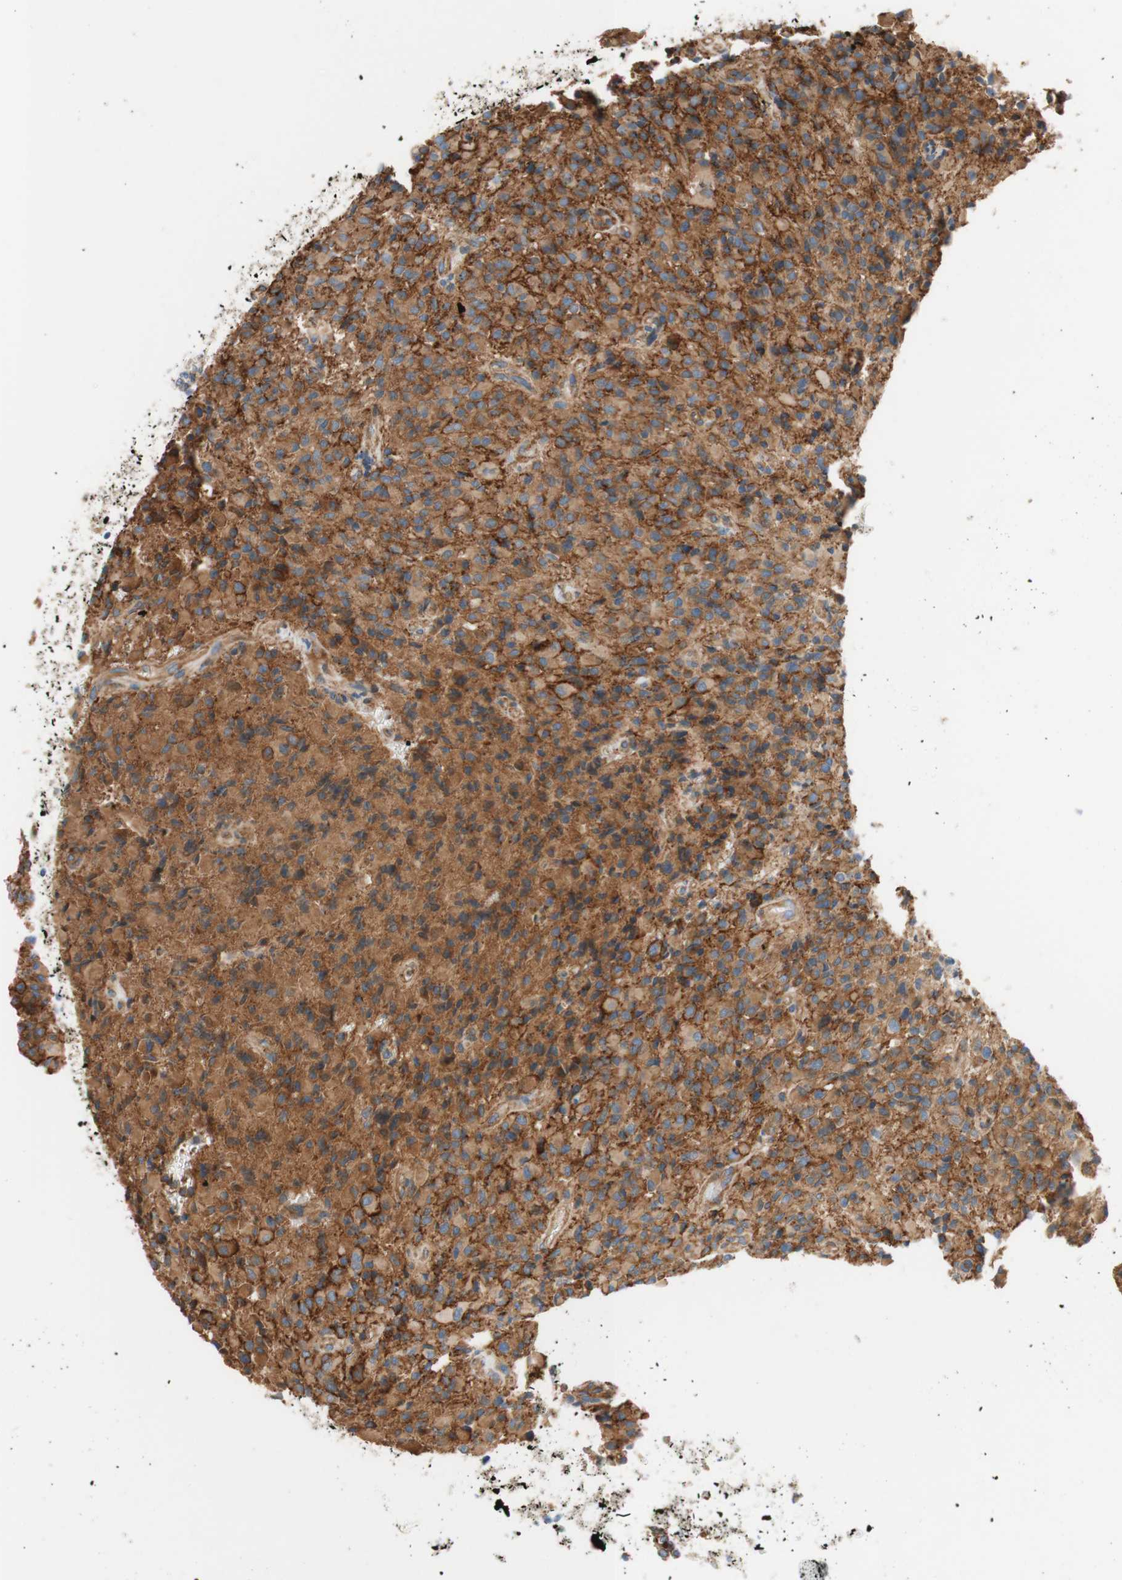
{"staining": {"intensity": "moderate", "quantity": ">75%", "location": "cytoplasmic/membranous"}, "tissue": "glioma", "cell_type": "Tumor cells", "image_type": "cancer", "snomed": [{"axis": "morphology", "description": "Glioma, malignant, High grade"}, {"axis": "topography", "description": "Brain"}], "caption": "Immunohistochemical staining of glioma reveals medium levels of moderate cytoplasmic/membranous staining in approximately >75% of tumor cells.", "gene": "VPS26A", "patient": {"sex": "male", "age": 71}}